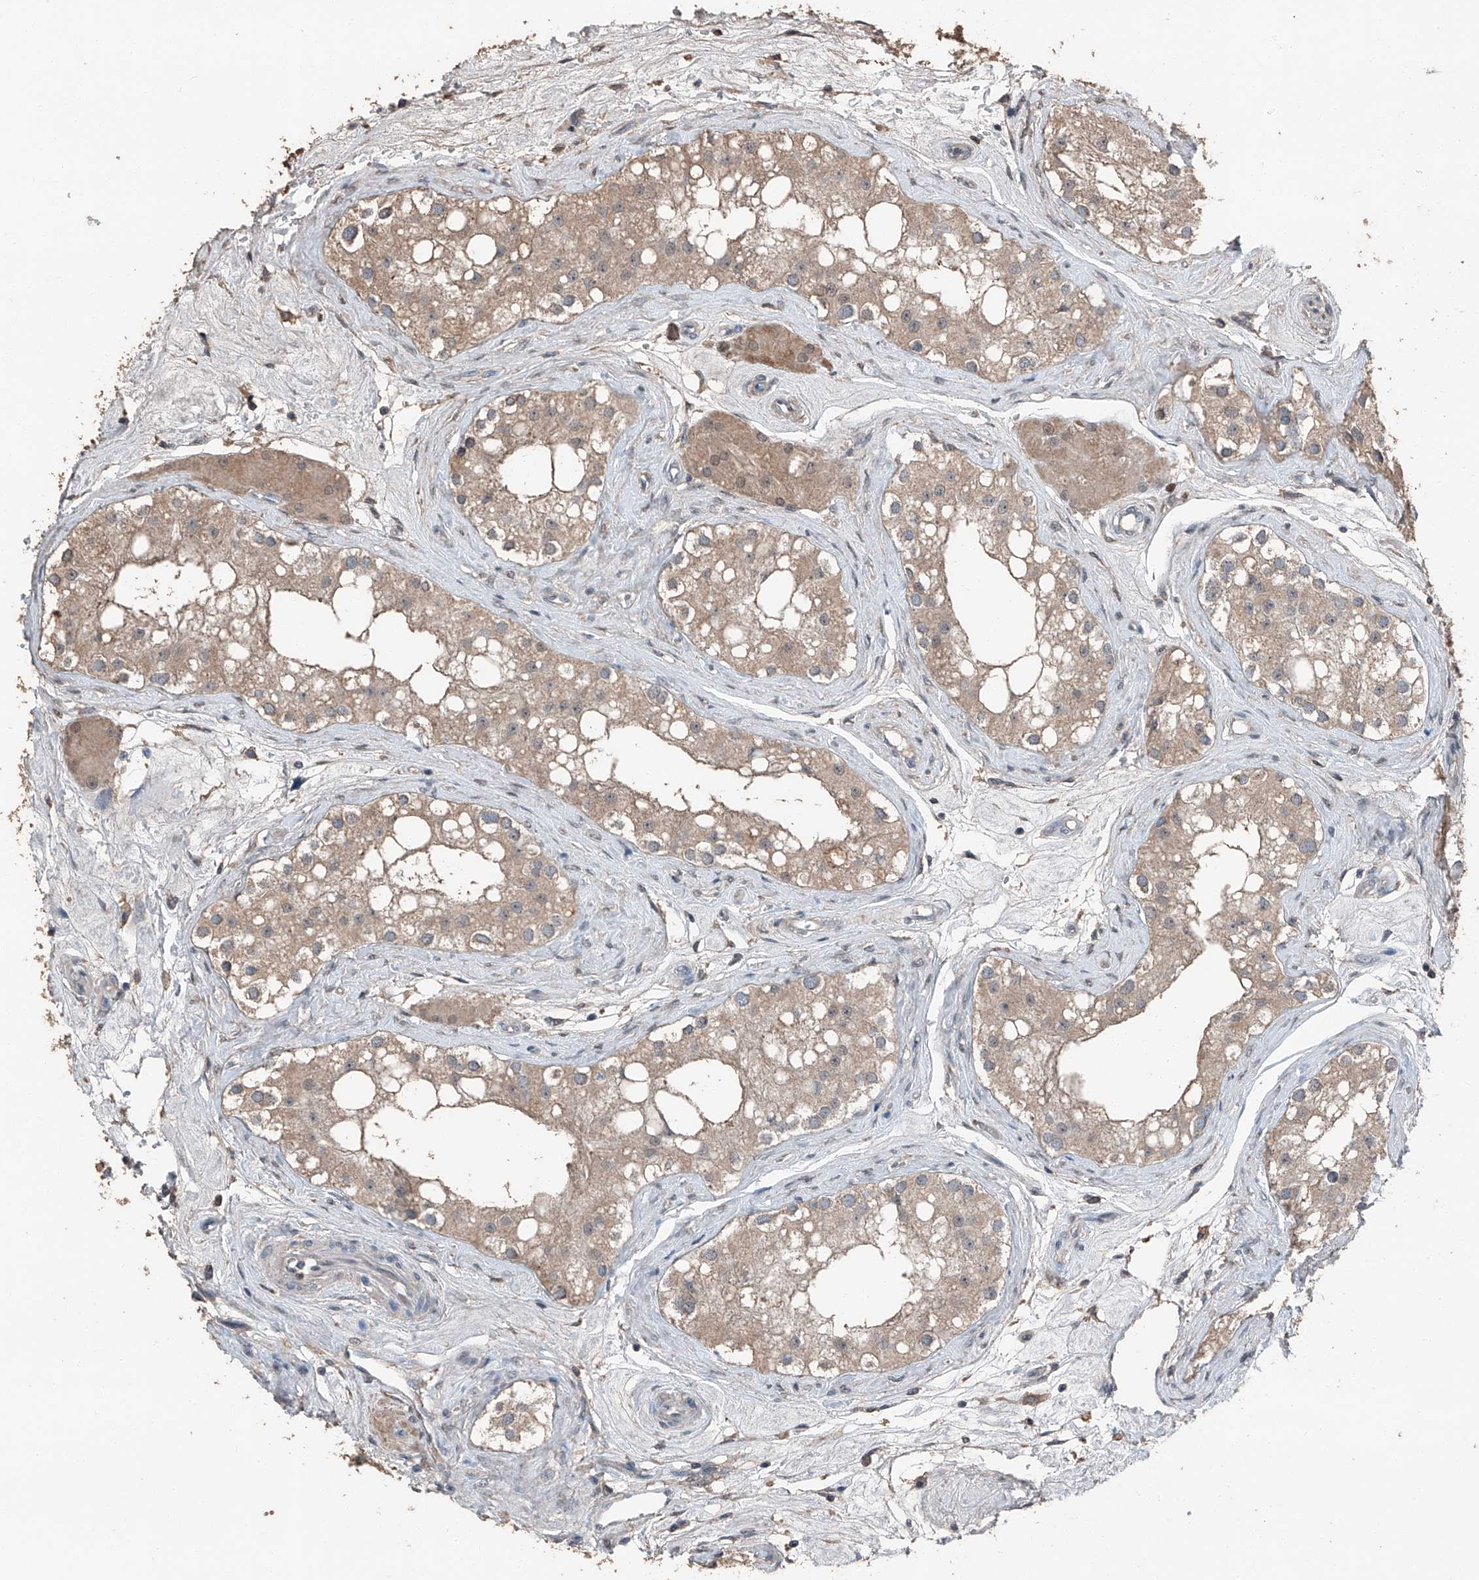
{"staining": {"intensity": "moderate", "quantity": "<25%", "location": "cytoplasmic/membranous"}, "tissue": "testis", "cell_type": "Cells in seminiferous ducts", "image_type": "normal", "snomed": [{"axis": "morphology", "description": "Normal tissue, NOS"}, {"axis": "topography", "description": "Testis"}], "caption": "A high-resolution histopathology image shows immunohistochemistry staining of unremarkable testis, which shows moderate cytoplasmic/membranous positivity in approximately <25% of cells in seminiferous ducts. Immunohistochemistry stains the protein in brown and the nuclei are stained blue.", "gene": "MAMLD1", "patient": {"sex": "male", "age": 84}}